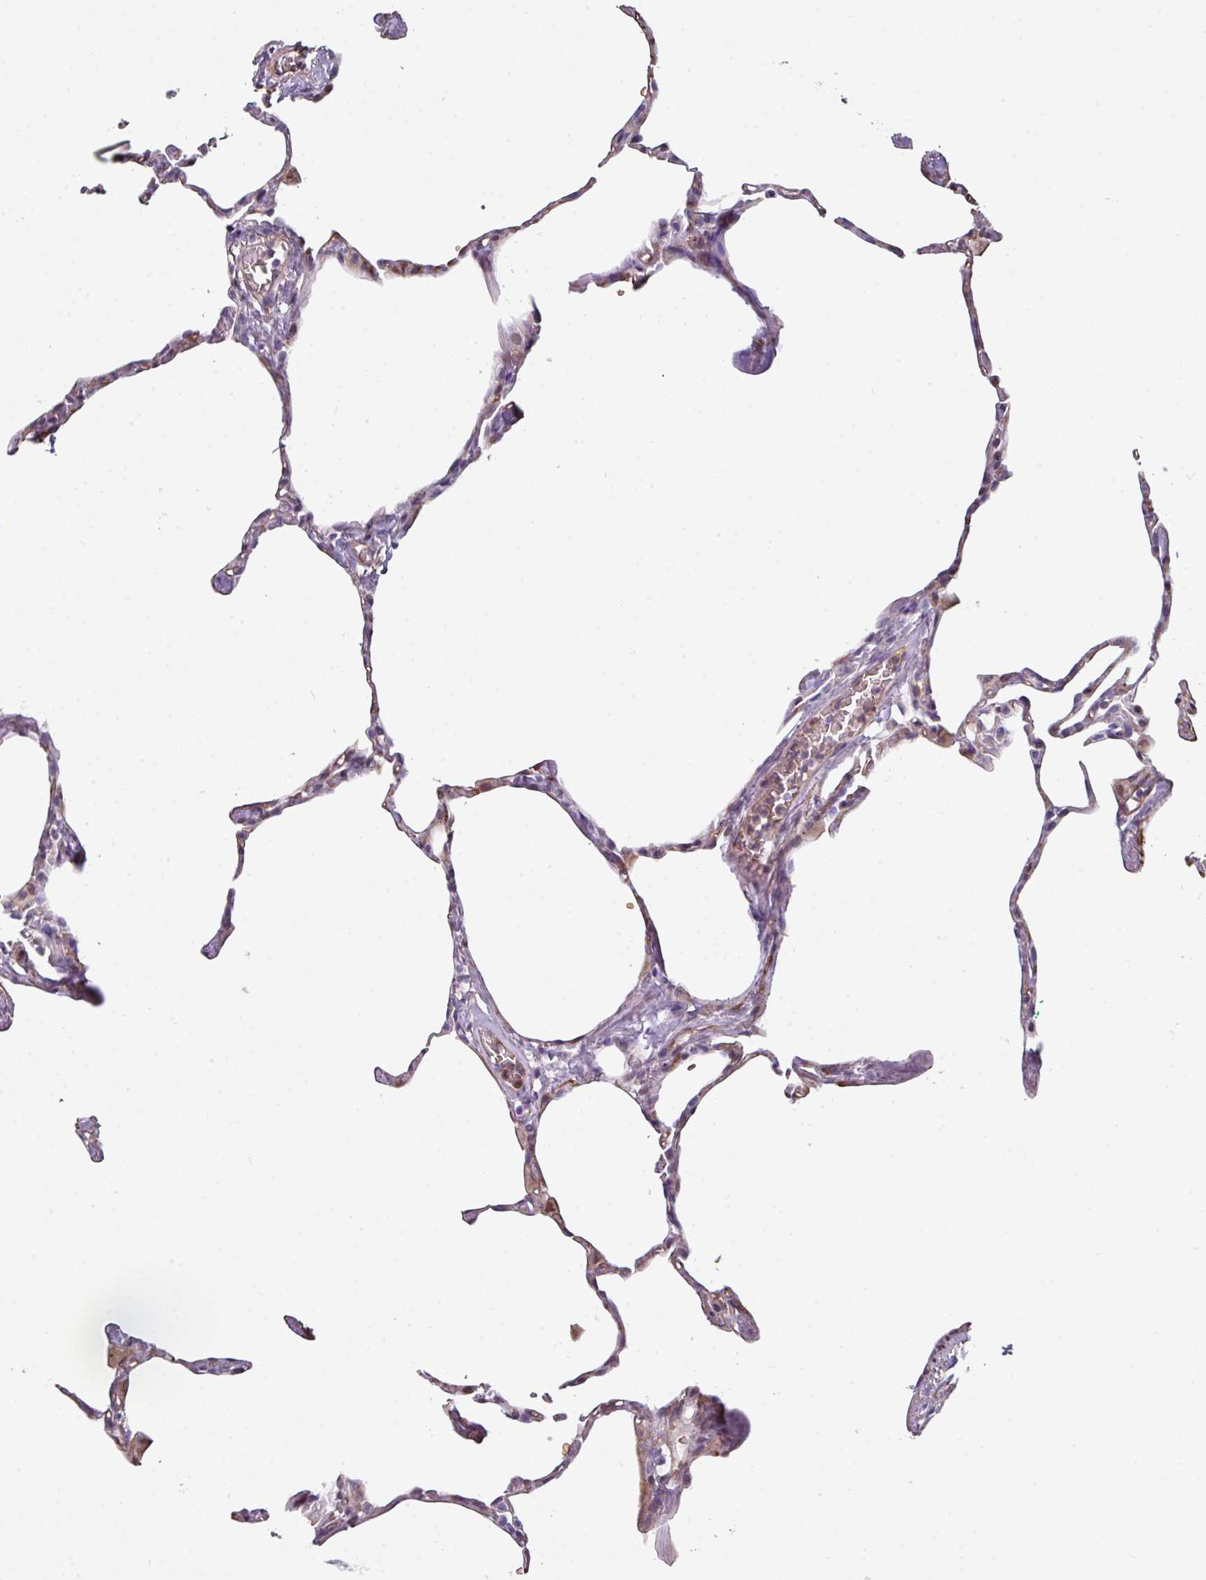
{"staining": {"intensity": "negative", "quantity": "none", "location": "none"}, "tissue": "lung", "cell_type": "Alveolar cells", "image_type": "normal", "snomed": [{"axis": "morphology", "description": "Normal tissue, NOS"}, {"axis": "topography", "description": "Lung"}], "caption": "IHC of unremarkable human lung displays no staining in alveolar cells.", "gene": "ANO9", "patient": {"sex": "male", "age": 65}}